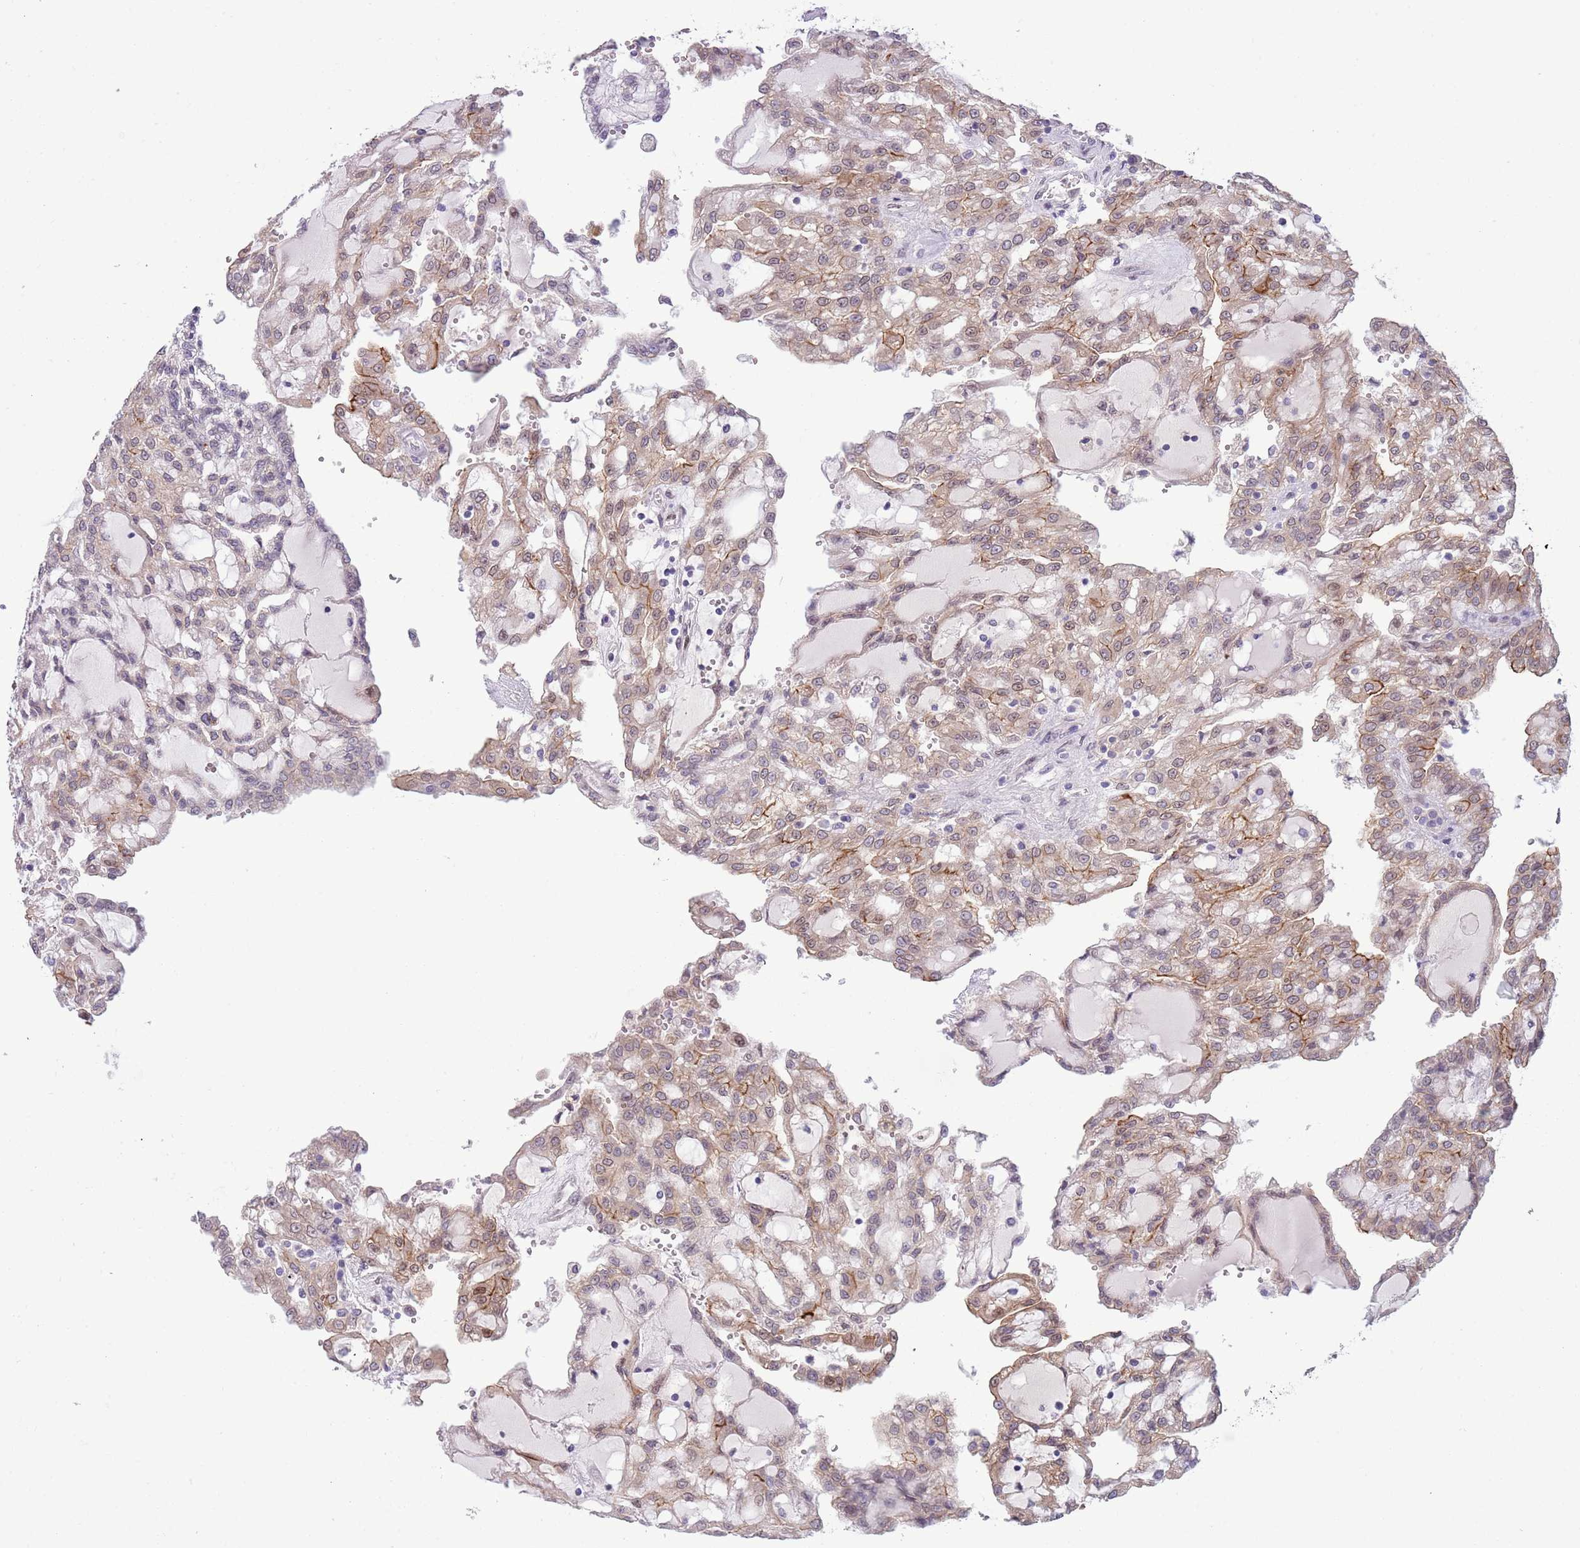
{"staining": {"intensity": "moderate", "quantity": "<25%", "location": "cytoplasmic/membranous"}, "tissue": "renal cancer", "cell_type": "Tumor cells", "image_type": "cancer", "snomed": [{"axis": "morphology", "description": "Adenocarcinoma, NOS"}, {"axis": "topography", "description": "Kidney"}], "caption": "Moderate cytoplasmic/membranous staining for a protein is present in about <25% of tumor cells of renal cancer (adenocarcinoma) using immunohistochemistry.", "gene": "CCND2", "patient": {"sex": "male", "age": 63}}